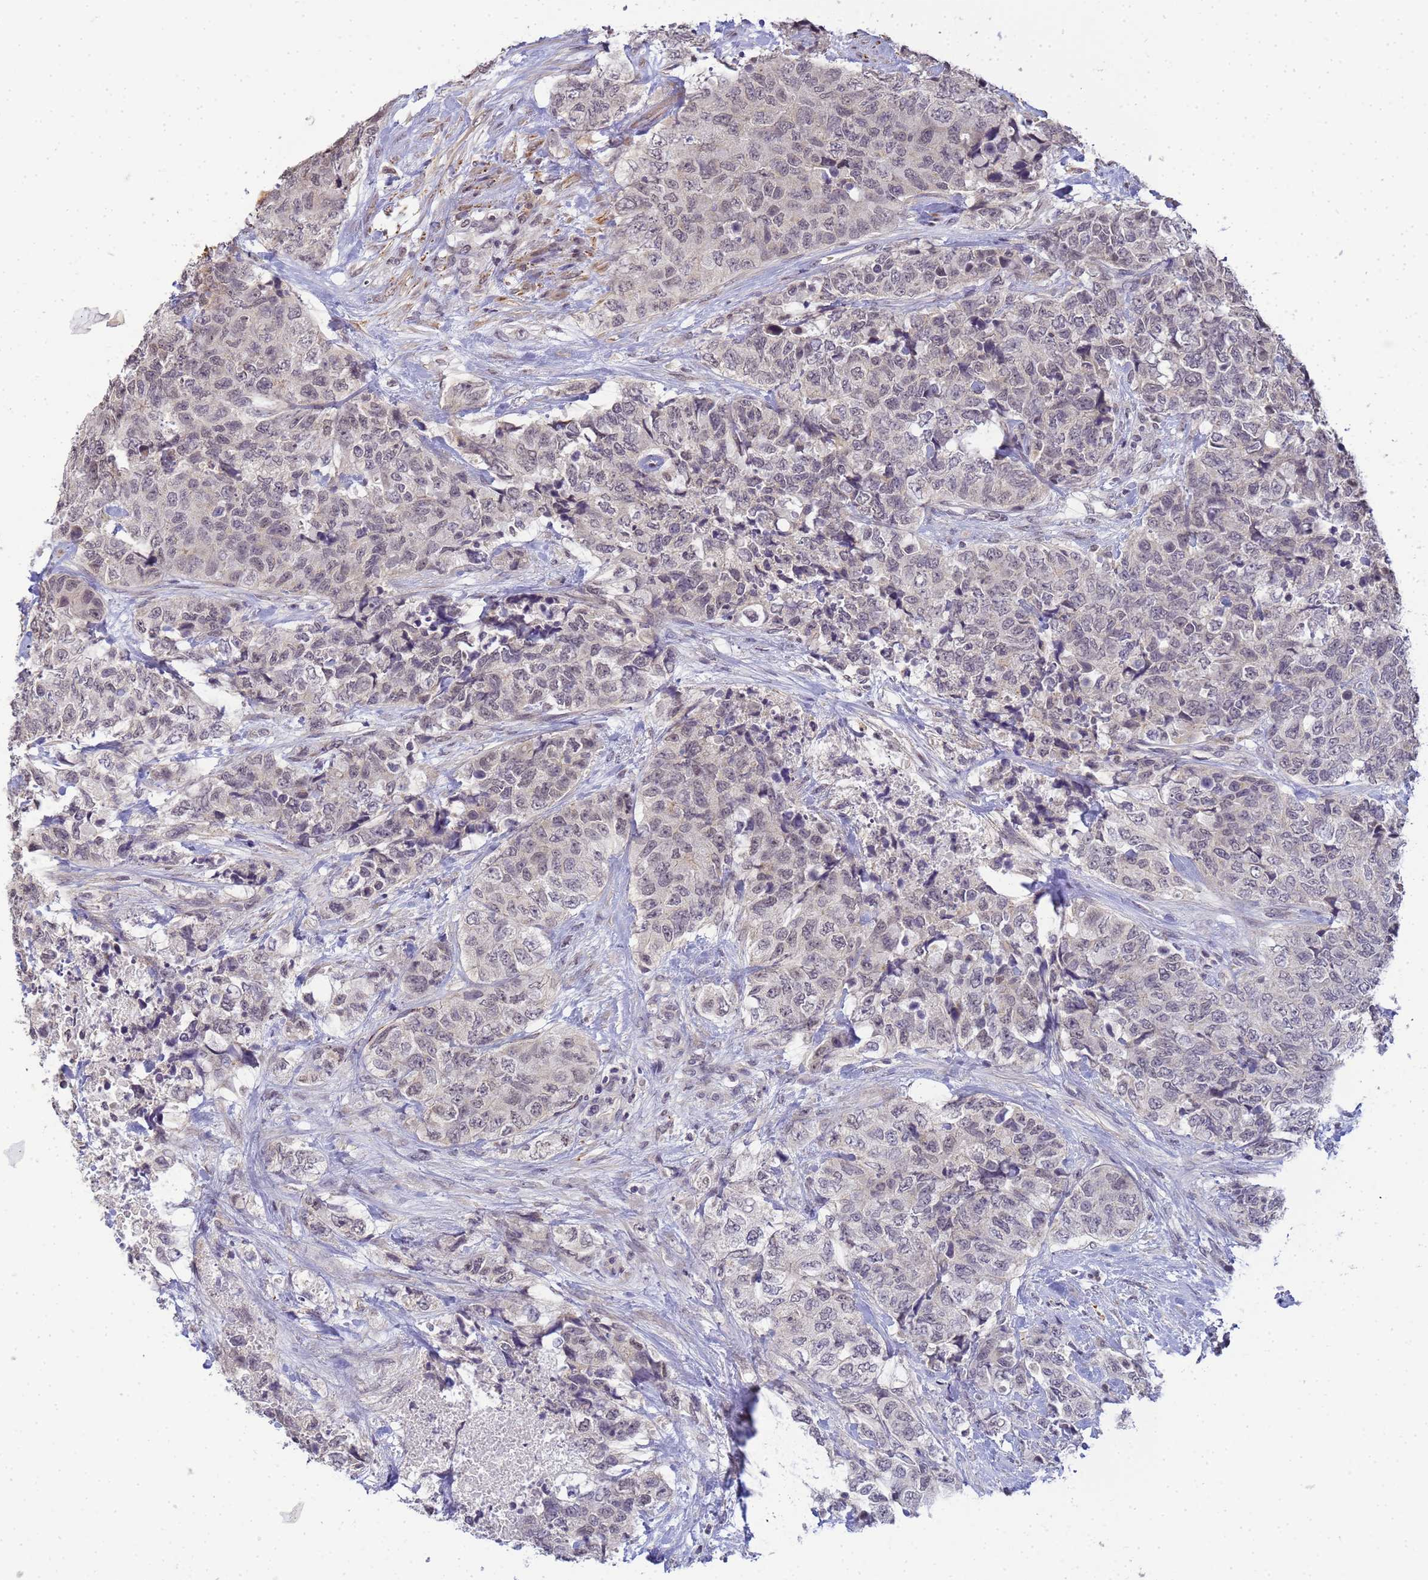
{"staining": {"intensity": "negative", "quantity": "none", "location": "none"}, "tissue": "urothelial cancer", "cell_type": "Tumor cells", "image_type": "cancer", "snomed": [{"axis": "morphology", "description": "Urothelial carcinoma, High grade"}, {"axis": "topography", "description": "Urinary bladder"}], "caption": "The IHC histopathology image has no significant staining in tumor cells of urothelial cancer tissue.", "gene": "MYL7", "patient": {"sex": "female", "age": 78}}